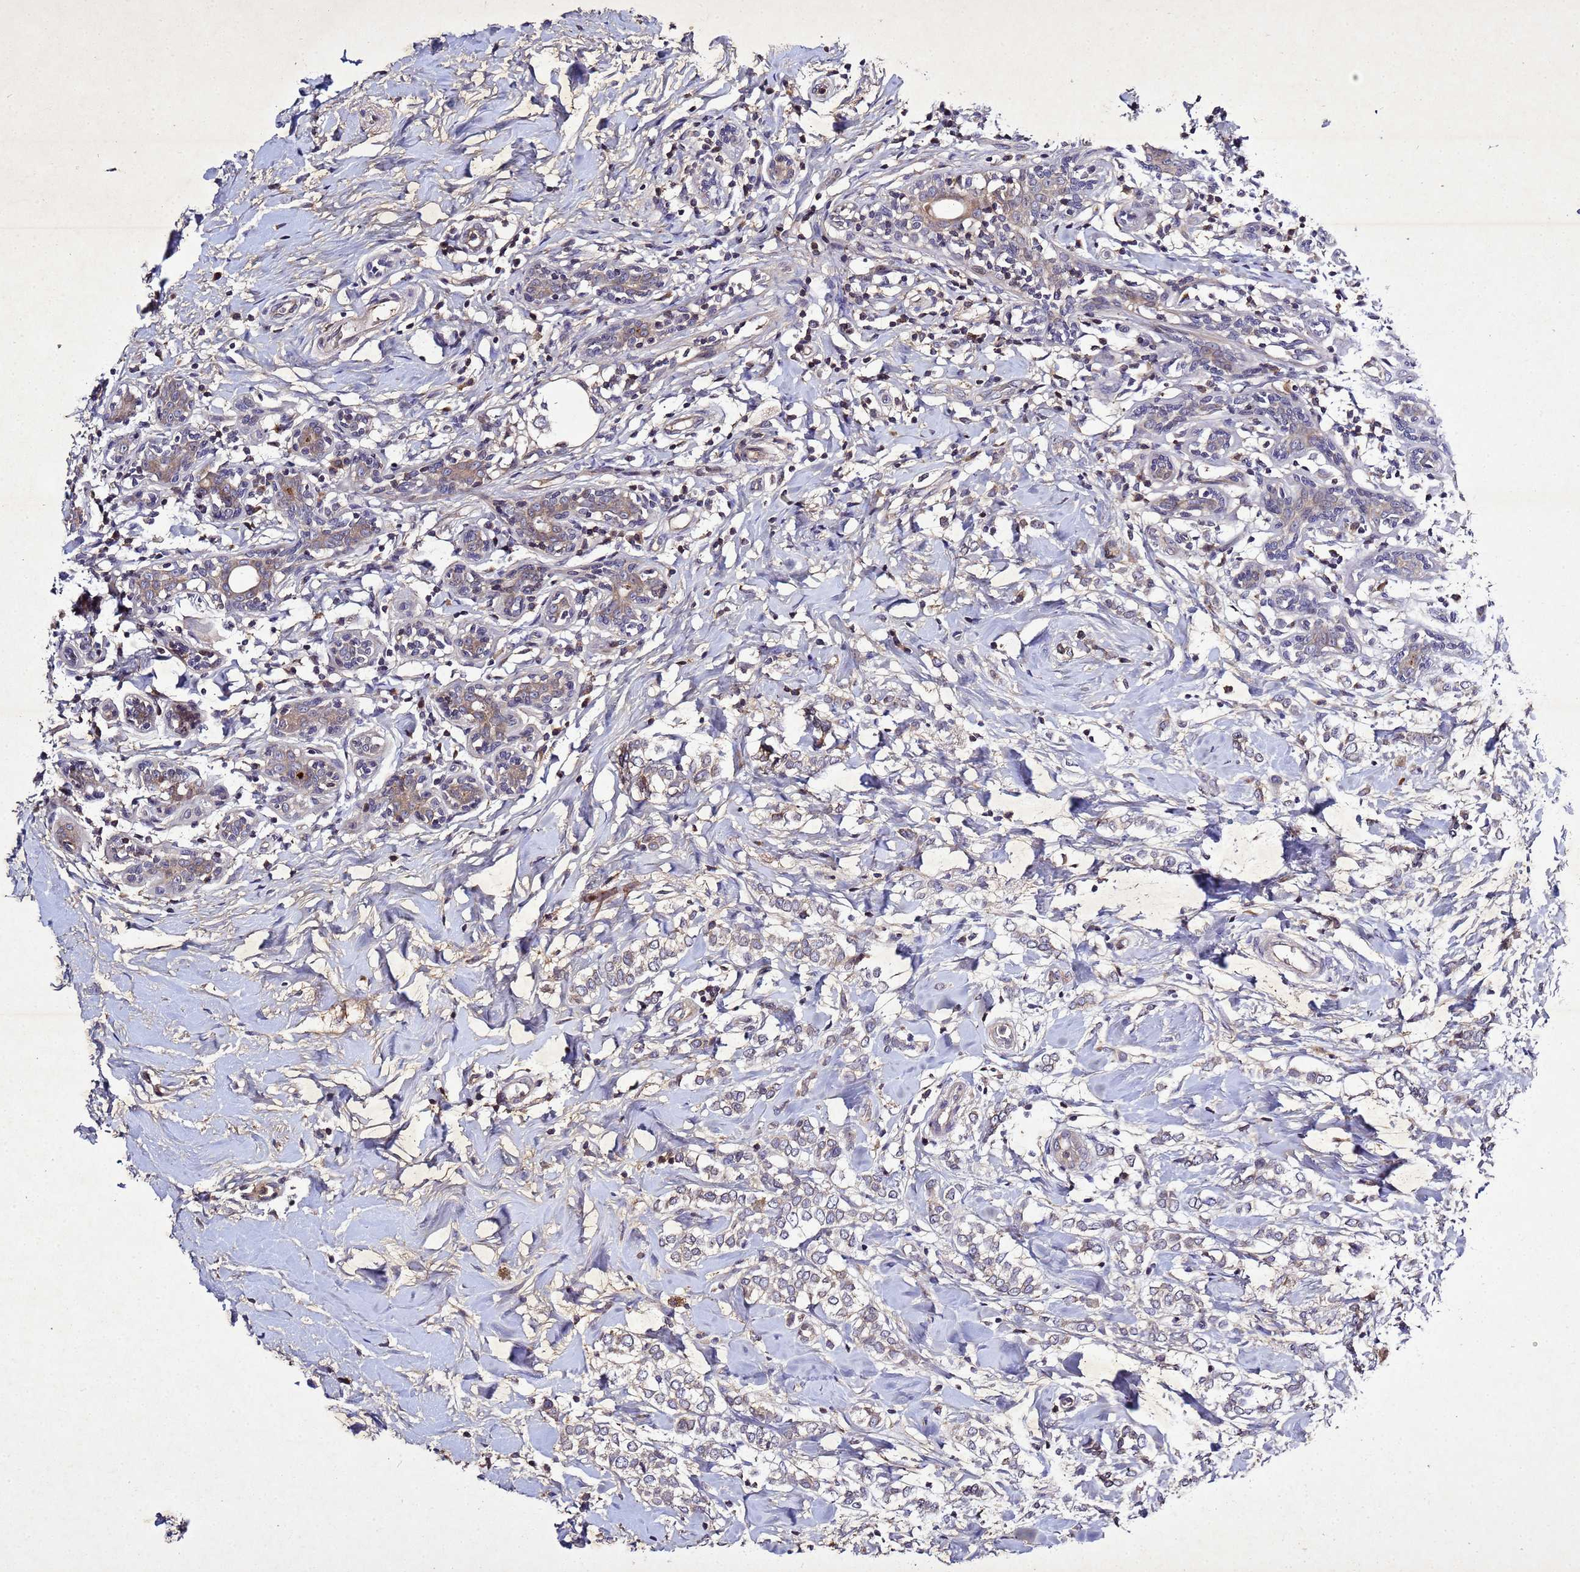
{"staining": {"intensity": "negative", "quantity": "none", "location": "none"}, "tissue": "breast cancer", "cell_type": "Tumor cells", "image_type": "cancer", "snomed": [{"axis": "morphology", "description": "Normal tissue, NOS"}, {"axis": "morphology", "description": "Lobular carcinoma"}, {"axis": "topography", "description": "Breast"}], "caption": "Tumor cells show no significant staining in breast lobular carcinoma. Nuclei are stained in blue.", "gene": "SV2B", "patient": {"sex": "female", "age": 47}}